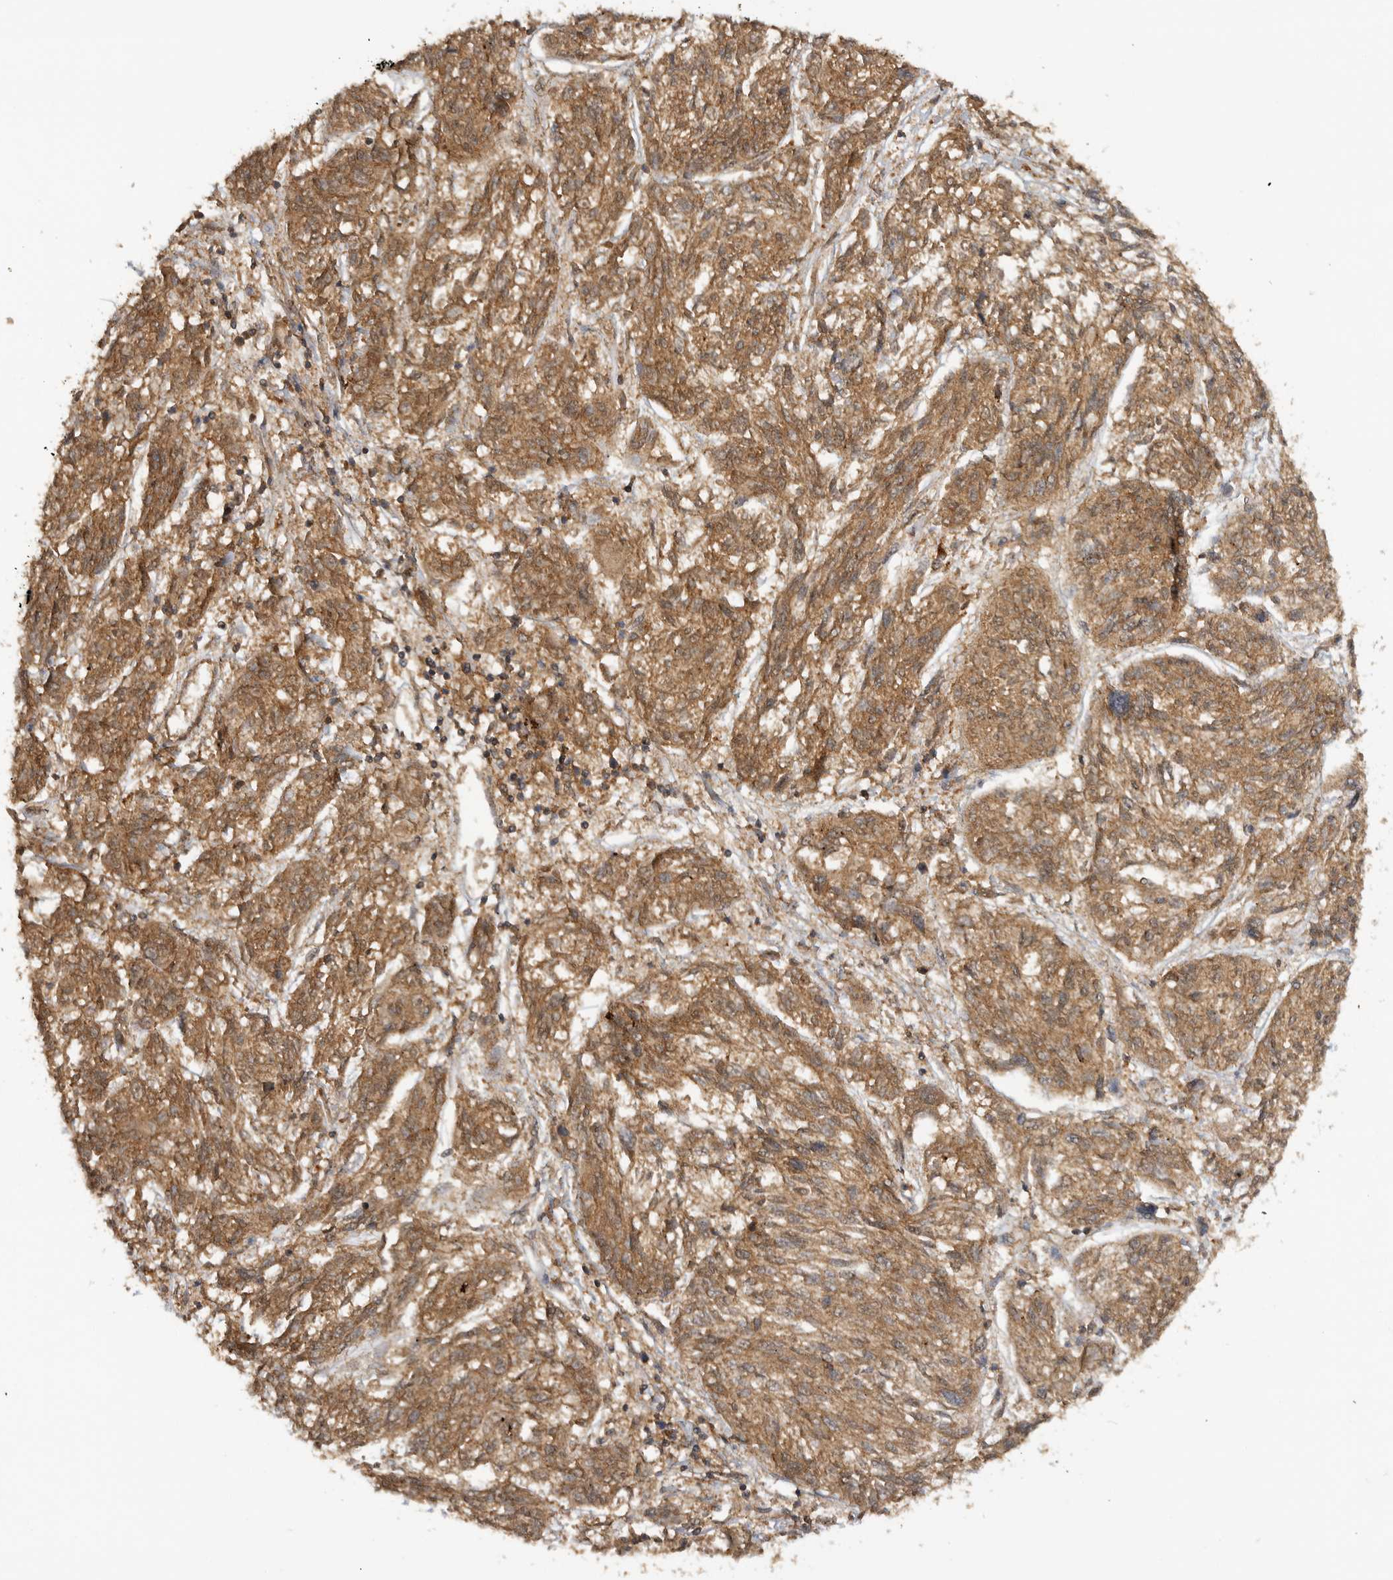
{"staining": {"intensity": "moderate", "quantity": ">75%", "location": "cytoplasmic/membranous"}, "tissue": "melanoma", "cell_type": "Tumor cells", "image_type": "cancer", "snomed": [{"axis": "morphology", "description": "Malignant melanoma, NOS"}, {"axis": "topography", "description": "Skin"}], "caption": "Protein expression analysis of human melanoma reveals moderate cytoplasmic/membranous staining in approximately >75% of tumor cells.", "gene": "ICOSLG", "patient": {"sex": "male", "age": 53}}